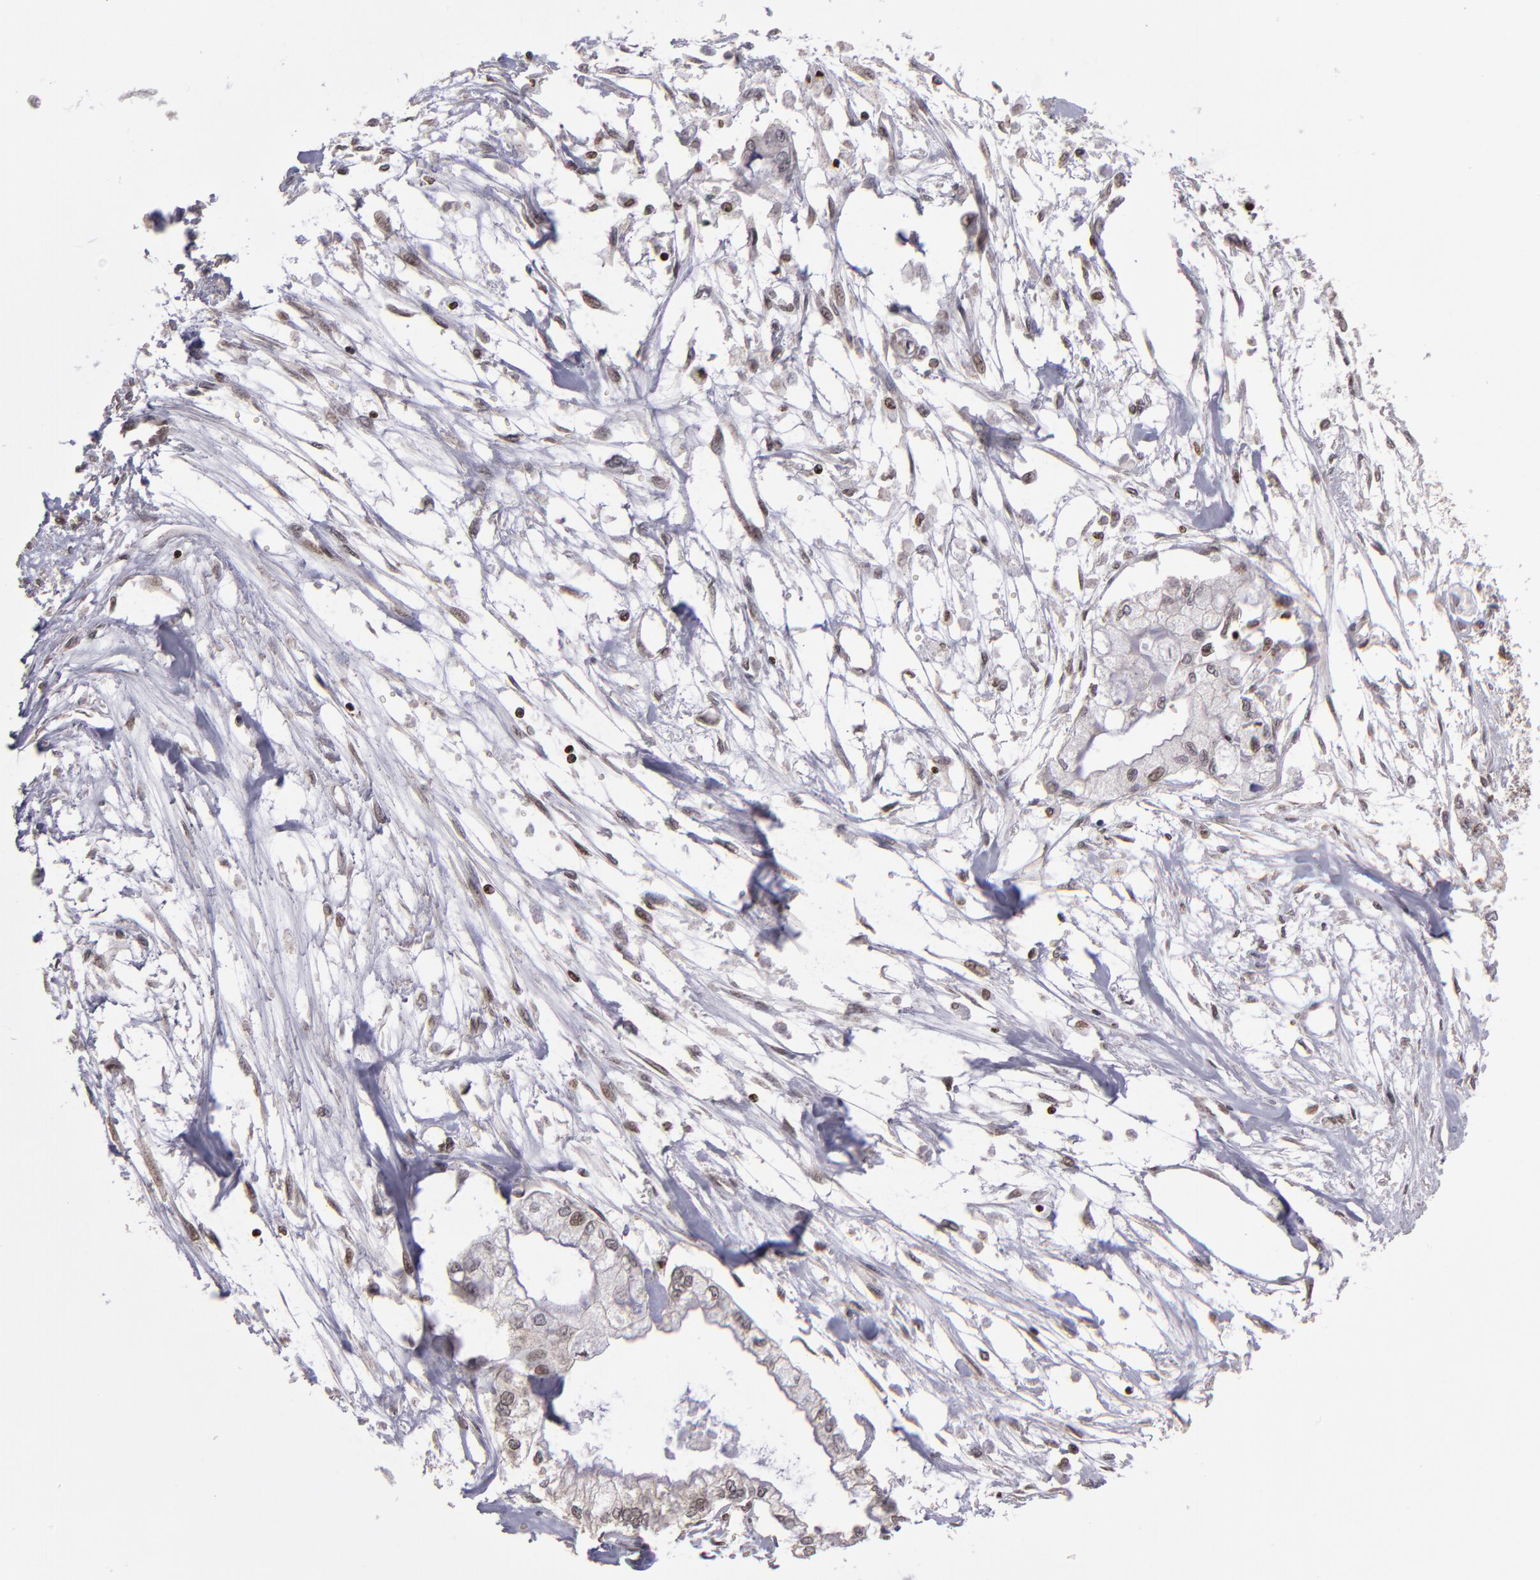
{"staining": {"intensity": "weak", "quantity": ">75%", "location": "nuclear"}, "tissue": "pancreatic cancer", "cell_type": "Tumor cells", "image_type": "cancer", "snomed": [{"axis": "morphology", "description": "Adenocarcinoma, NOS"}, {"axis": "topography", "description": "Pancreas"}], "caption": "Protein expression analysis of human pancreatic adenocarcinoma reveals weak nuclear expression in approximately >75% of tumor cells.", "gene": "CSDC2", "patient": {"sex": "male", "age": 79}}